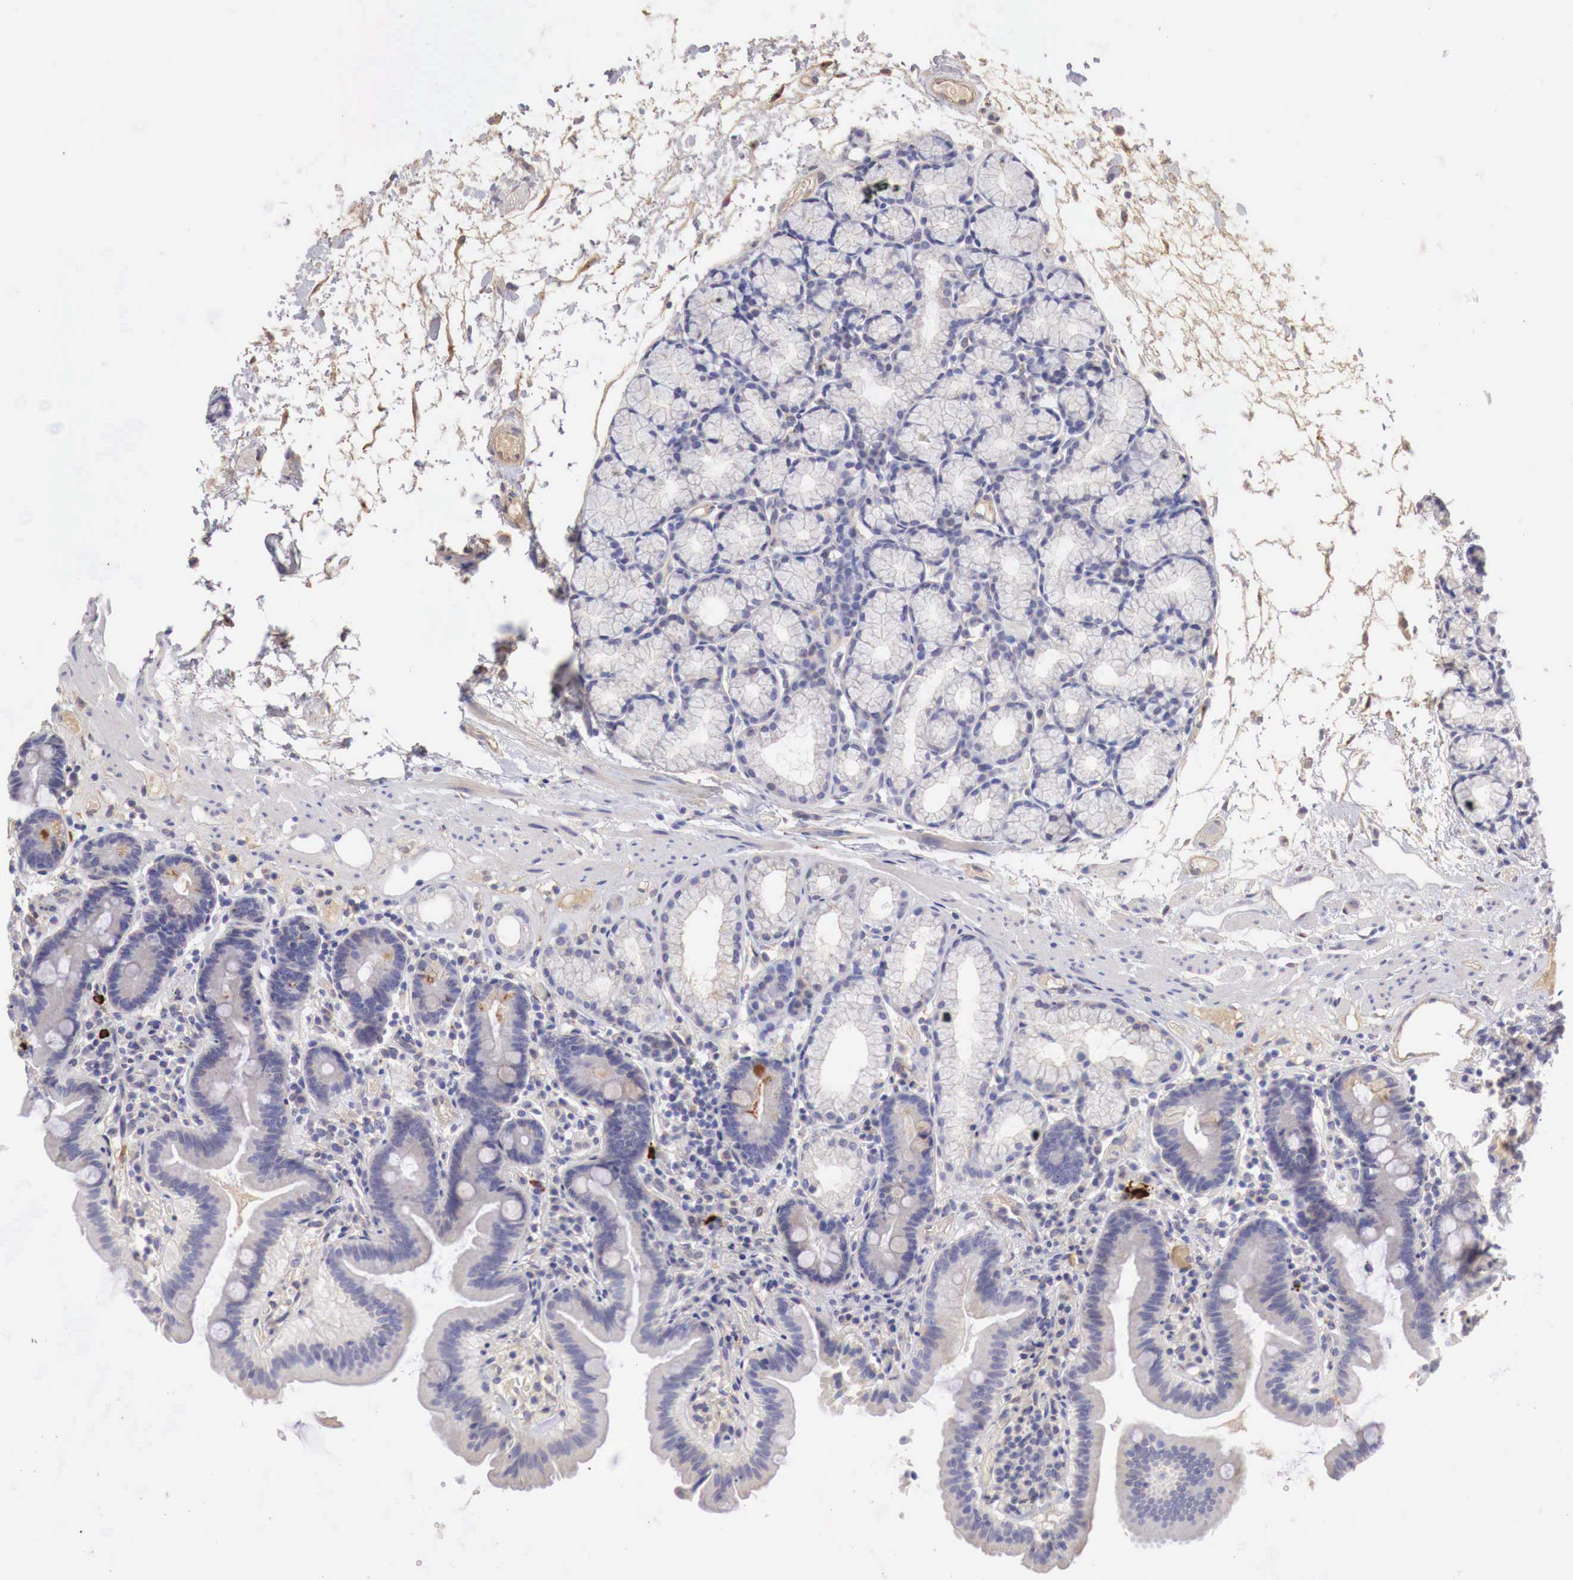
{"staining": {"intensity": "negative", "quantity": "none", "location": "none"}, "tissue": "duodenum", "cell_type": "Glandular cells", "image_type": "normal", "snomed": [{"axis": "morphology", "description": "Normal tissue, NOS"}, {"axis": "topography", "description": "Duodenum"}], "caption": "Immunohistochemical staining of unremarkable duodenum shows no significant staining in glandular cells.", "gene": "KLHDC7B", "patient": {"sex": "female", "age": 48}}